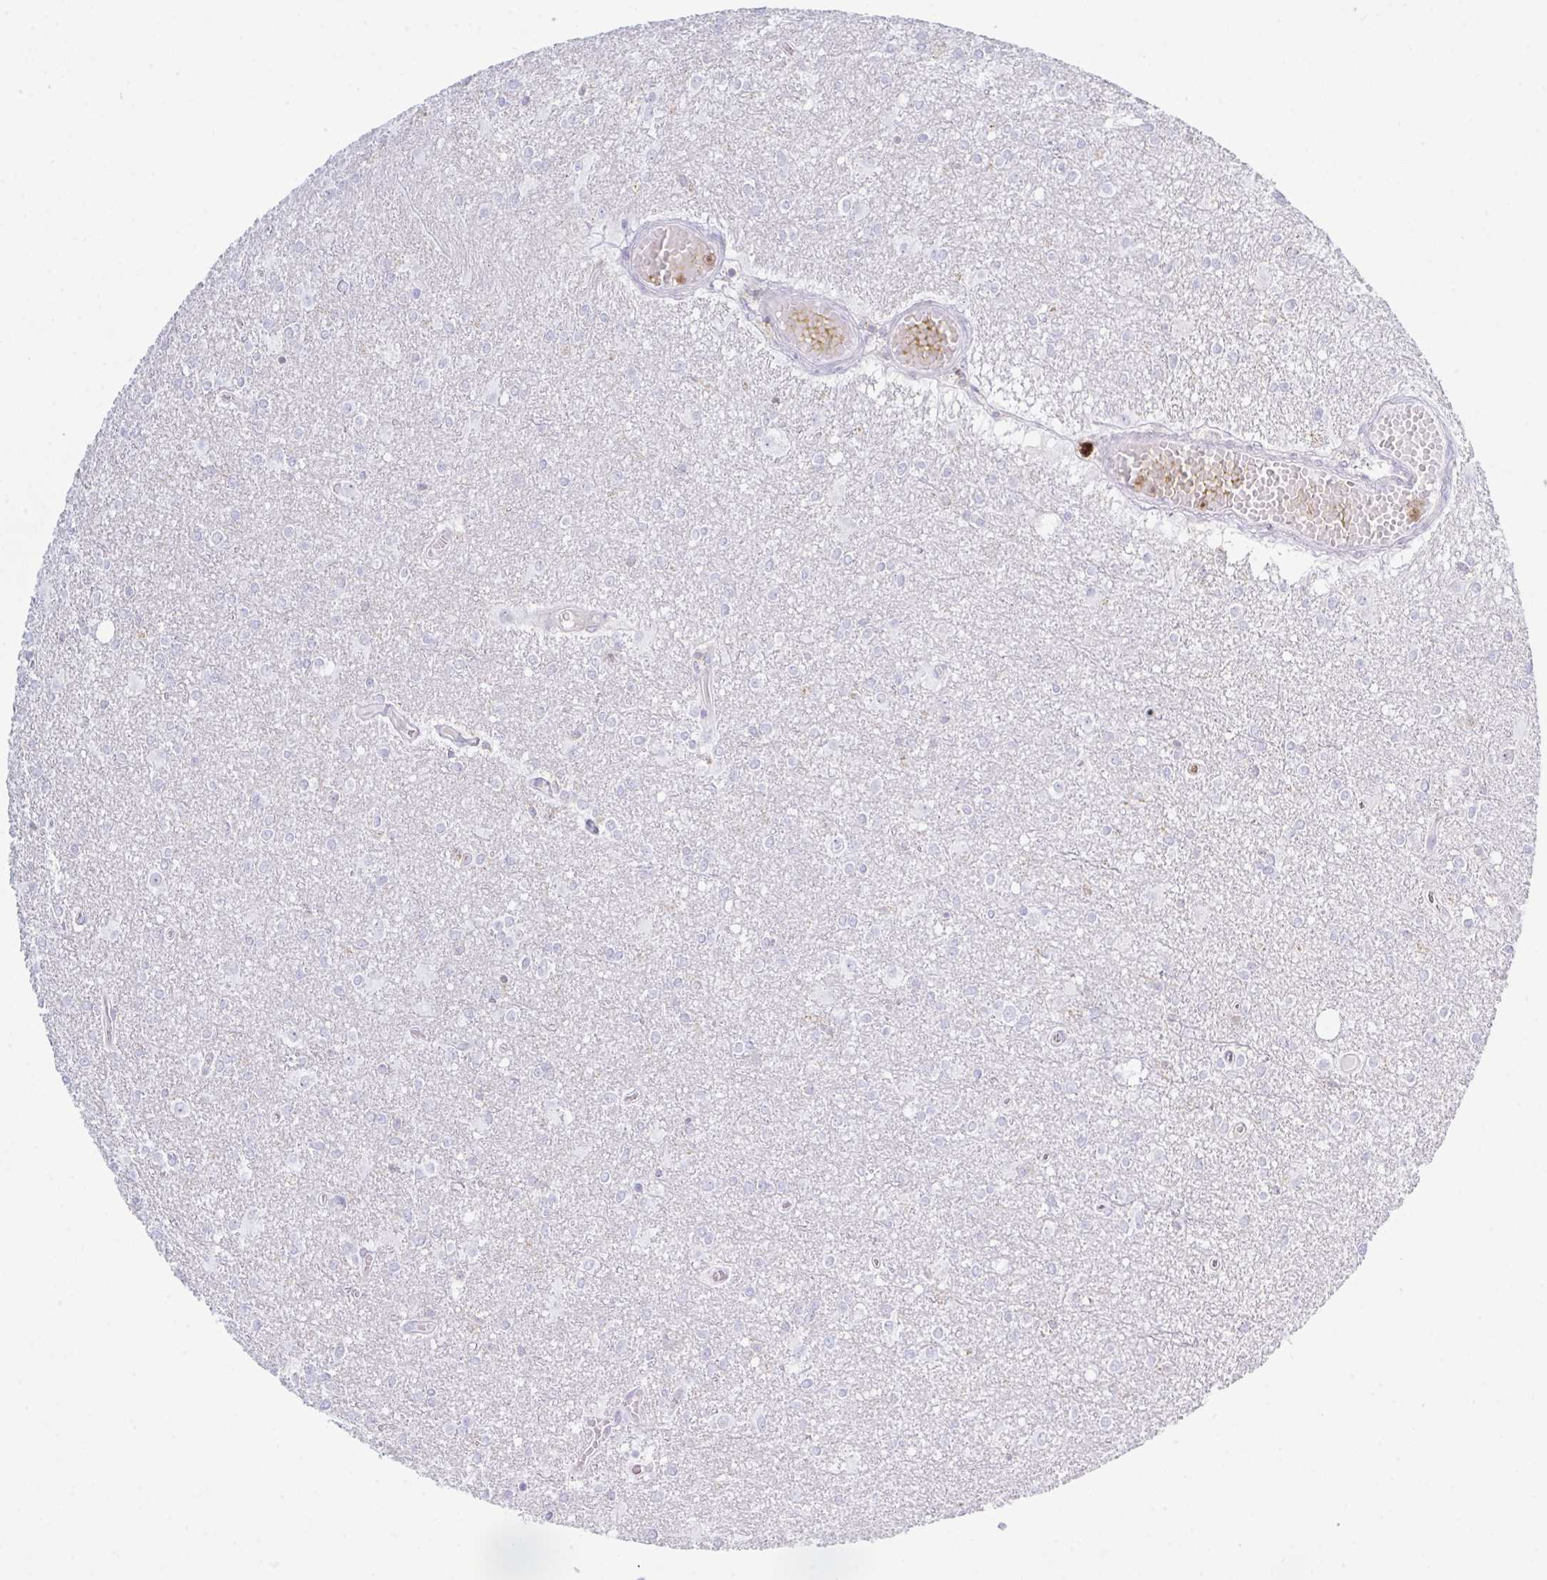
{"staining": {"intensity": "negative", "quantity": "none", "location": "none"}, "tissue": "glioma", "cell_type": "Tumor cells", "image_type": "cancer", "snomed": [{"axis": "morphology", "description": "Glioma, malignant, High grade"}, {"axis": "topography", "description": "Brain"}], "caption": "Glioma was stained to show a protein in brown. There is no significant positivity in tumor cells.", "gene": "MYO1F", "patient": {"sex": "male", "age": 48}}